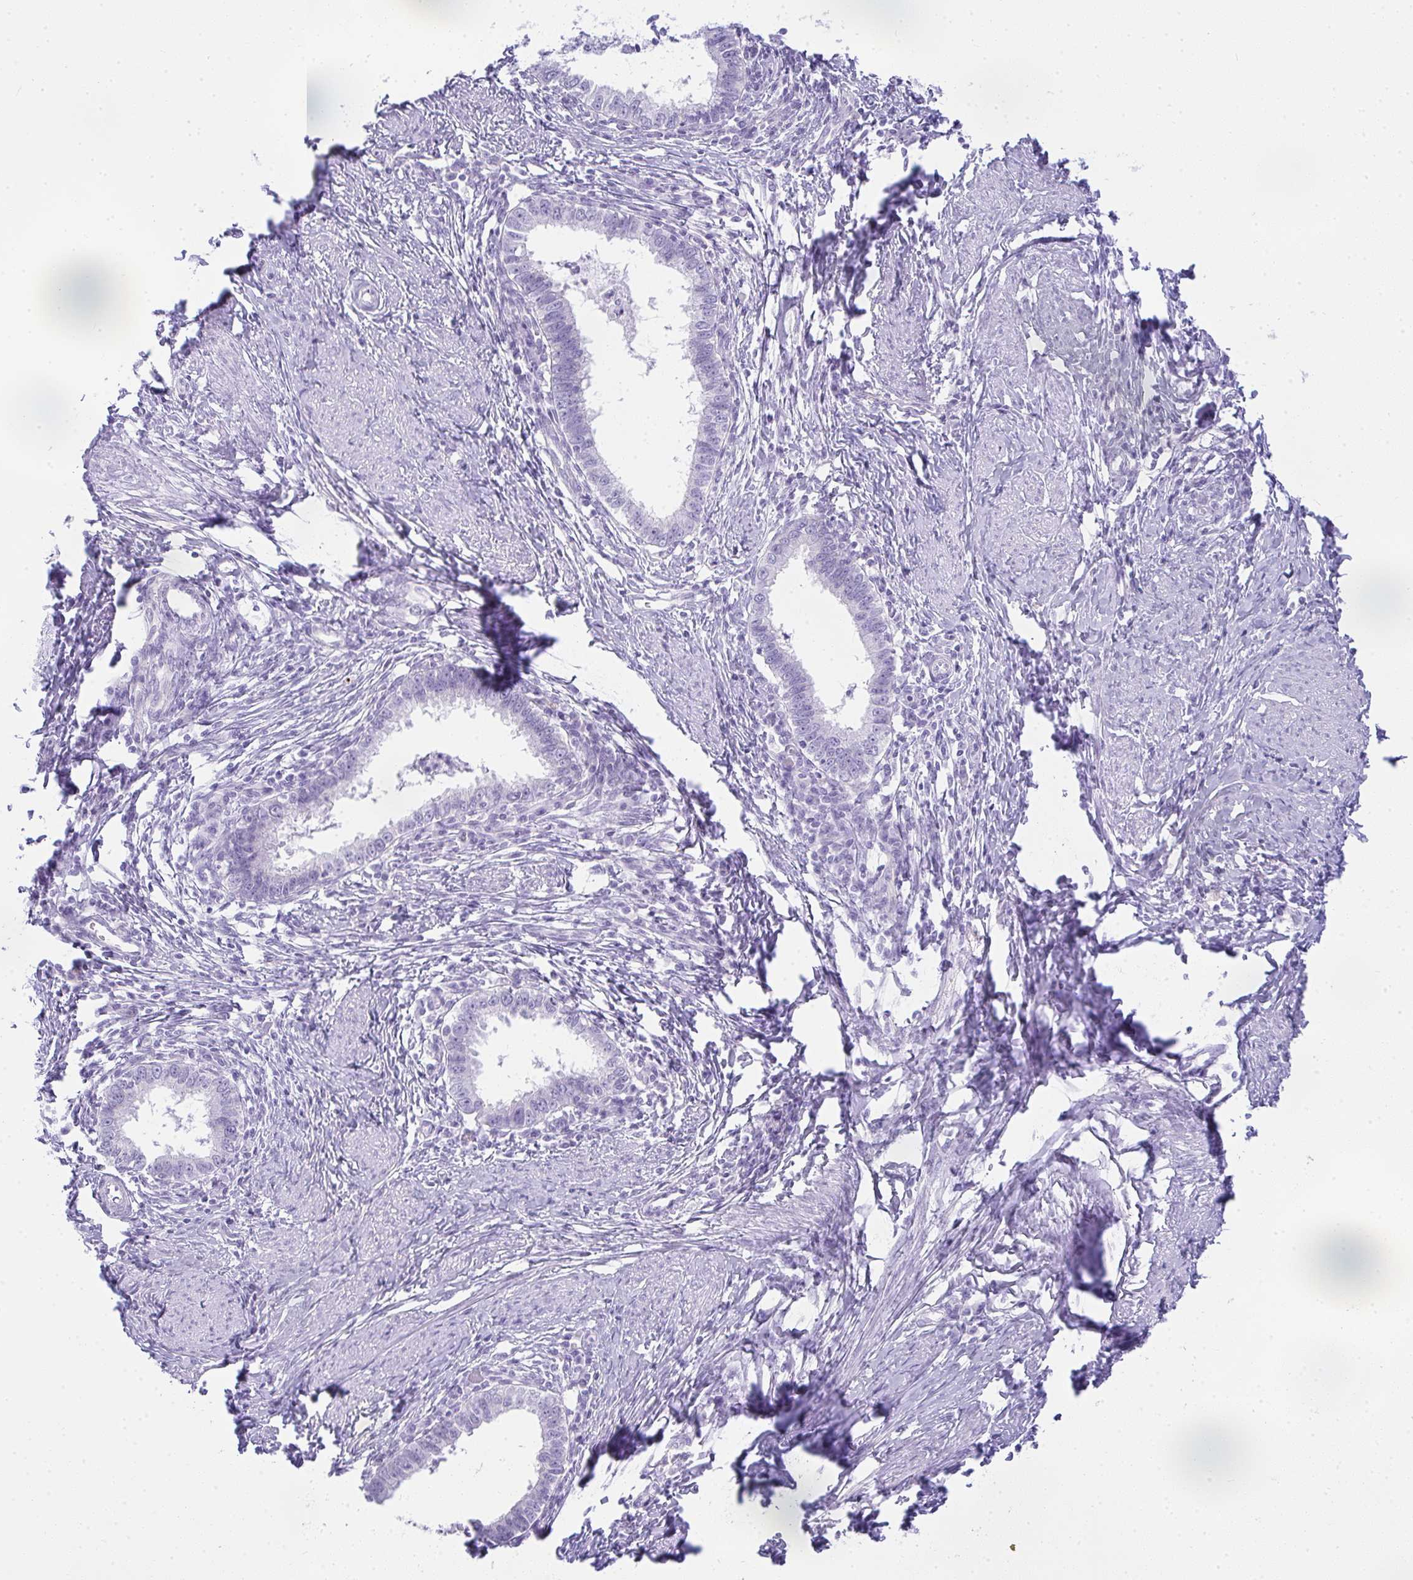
{"staining": {"intensity": "negative", "quantity": "none", "location": "none"}, "tissue": "cervical cancer", "cell_type": "Tumor cells", "image_type": "cancer", "snomed": [{"axis": "morphology", "description": "Adenocarcinoma, NOS"}, {"axis": "topography", "description": "Cervix"}], "caption": "DAB (3,3'-diaminobenzidine) immunohistochemical staining of human cervical cancer exhibits no significant positivity in tumor cells.", "gene": "RASL10A", "patient": {"sex": "female", "age": 36}}